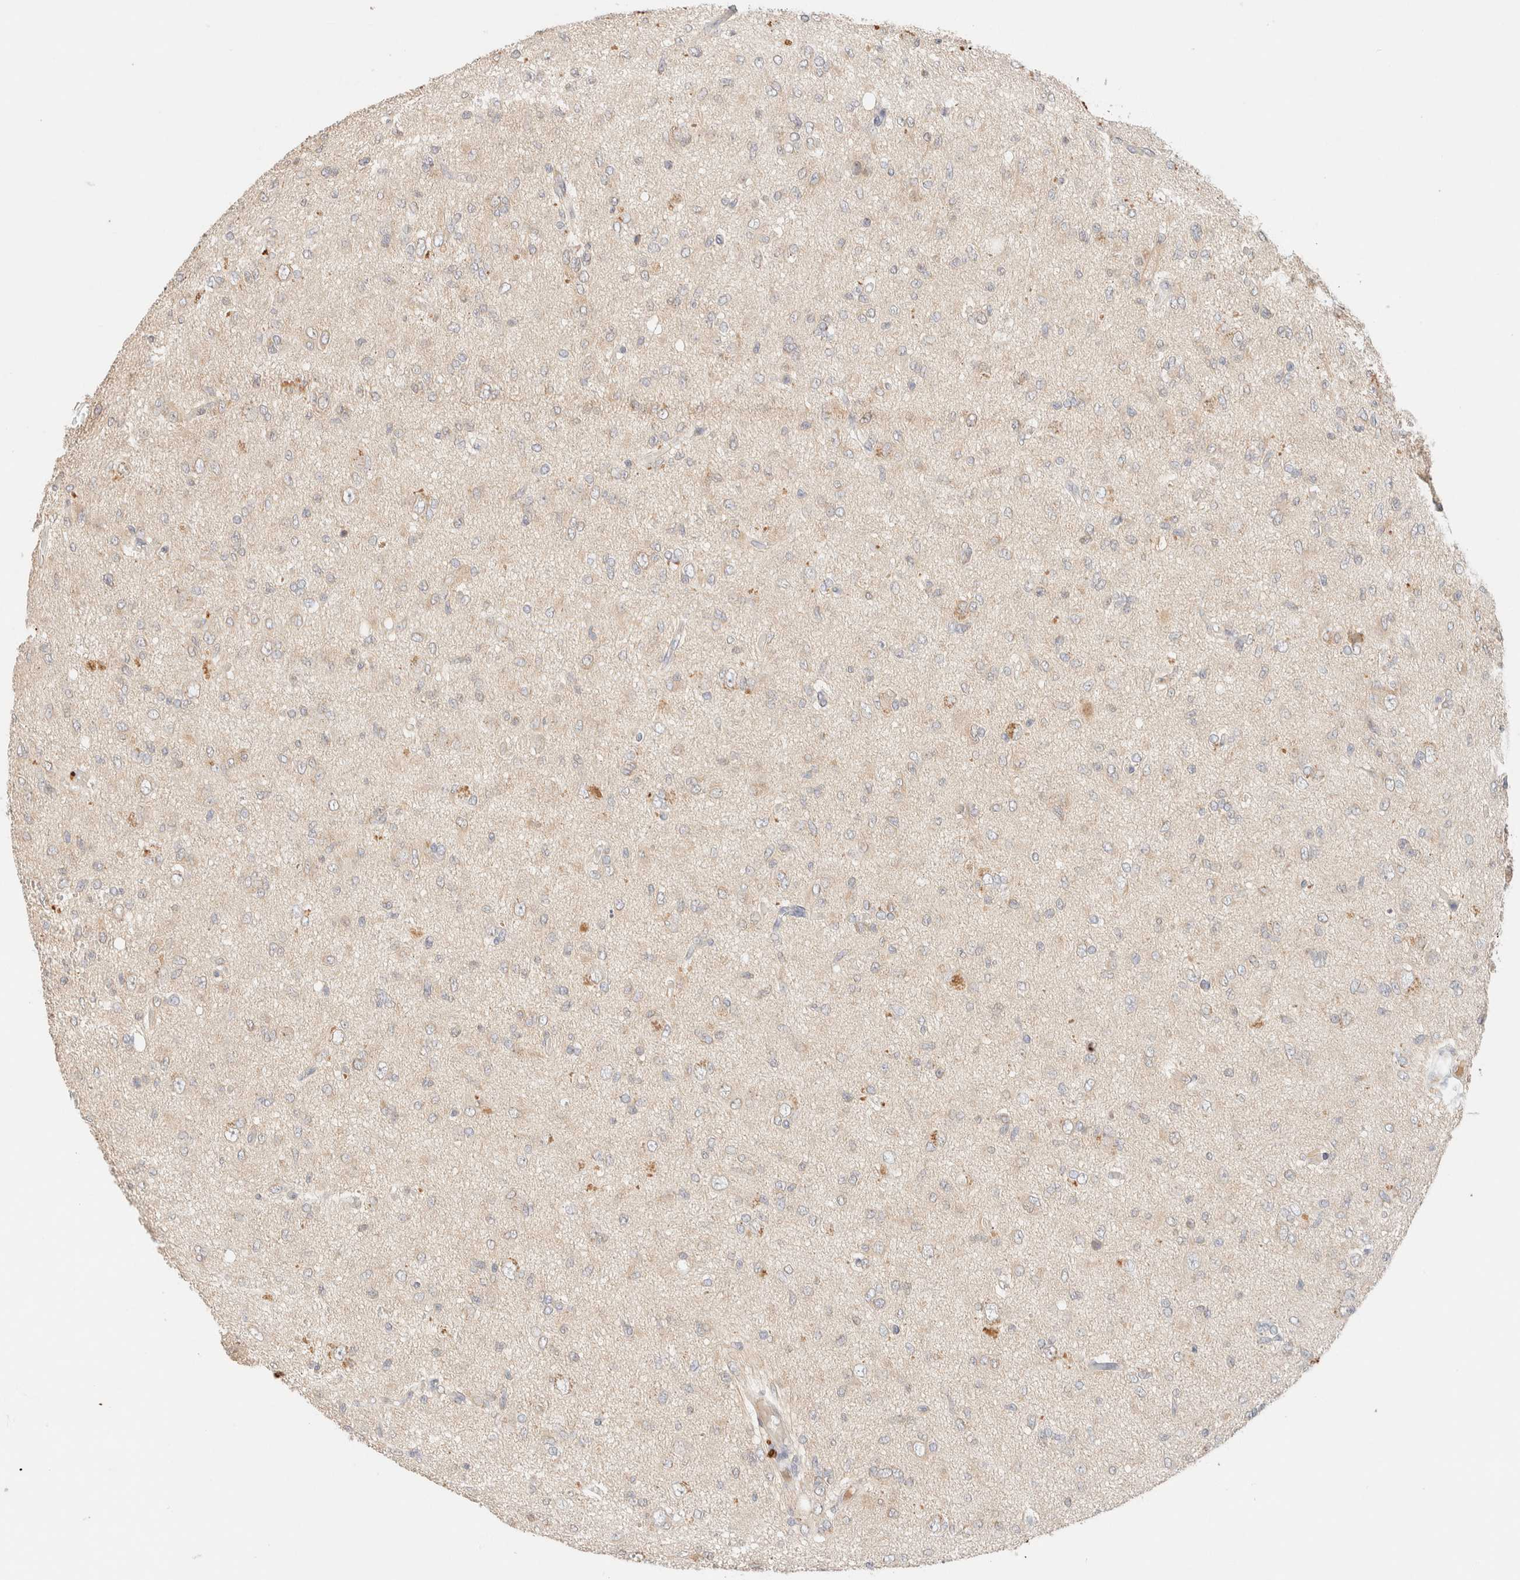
{"staining": {"intensity": "negative", "quantity": "none", "location": "none"}, "tissue": "glioma", "cell_type": "Tumor cells", "image_type": "cancer", "snomed": [{"axis": "morphology", "description": "Glioma, malignant, High grade"}, {"axis": "topography", "description": "Brain"}], "caption": "Malignant glioma (high-grade) stained for a protein using IHC displays no expression tumor cells.", "gene": "SARM1", "patient": {"sex": "female", "age": 59}}